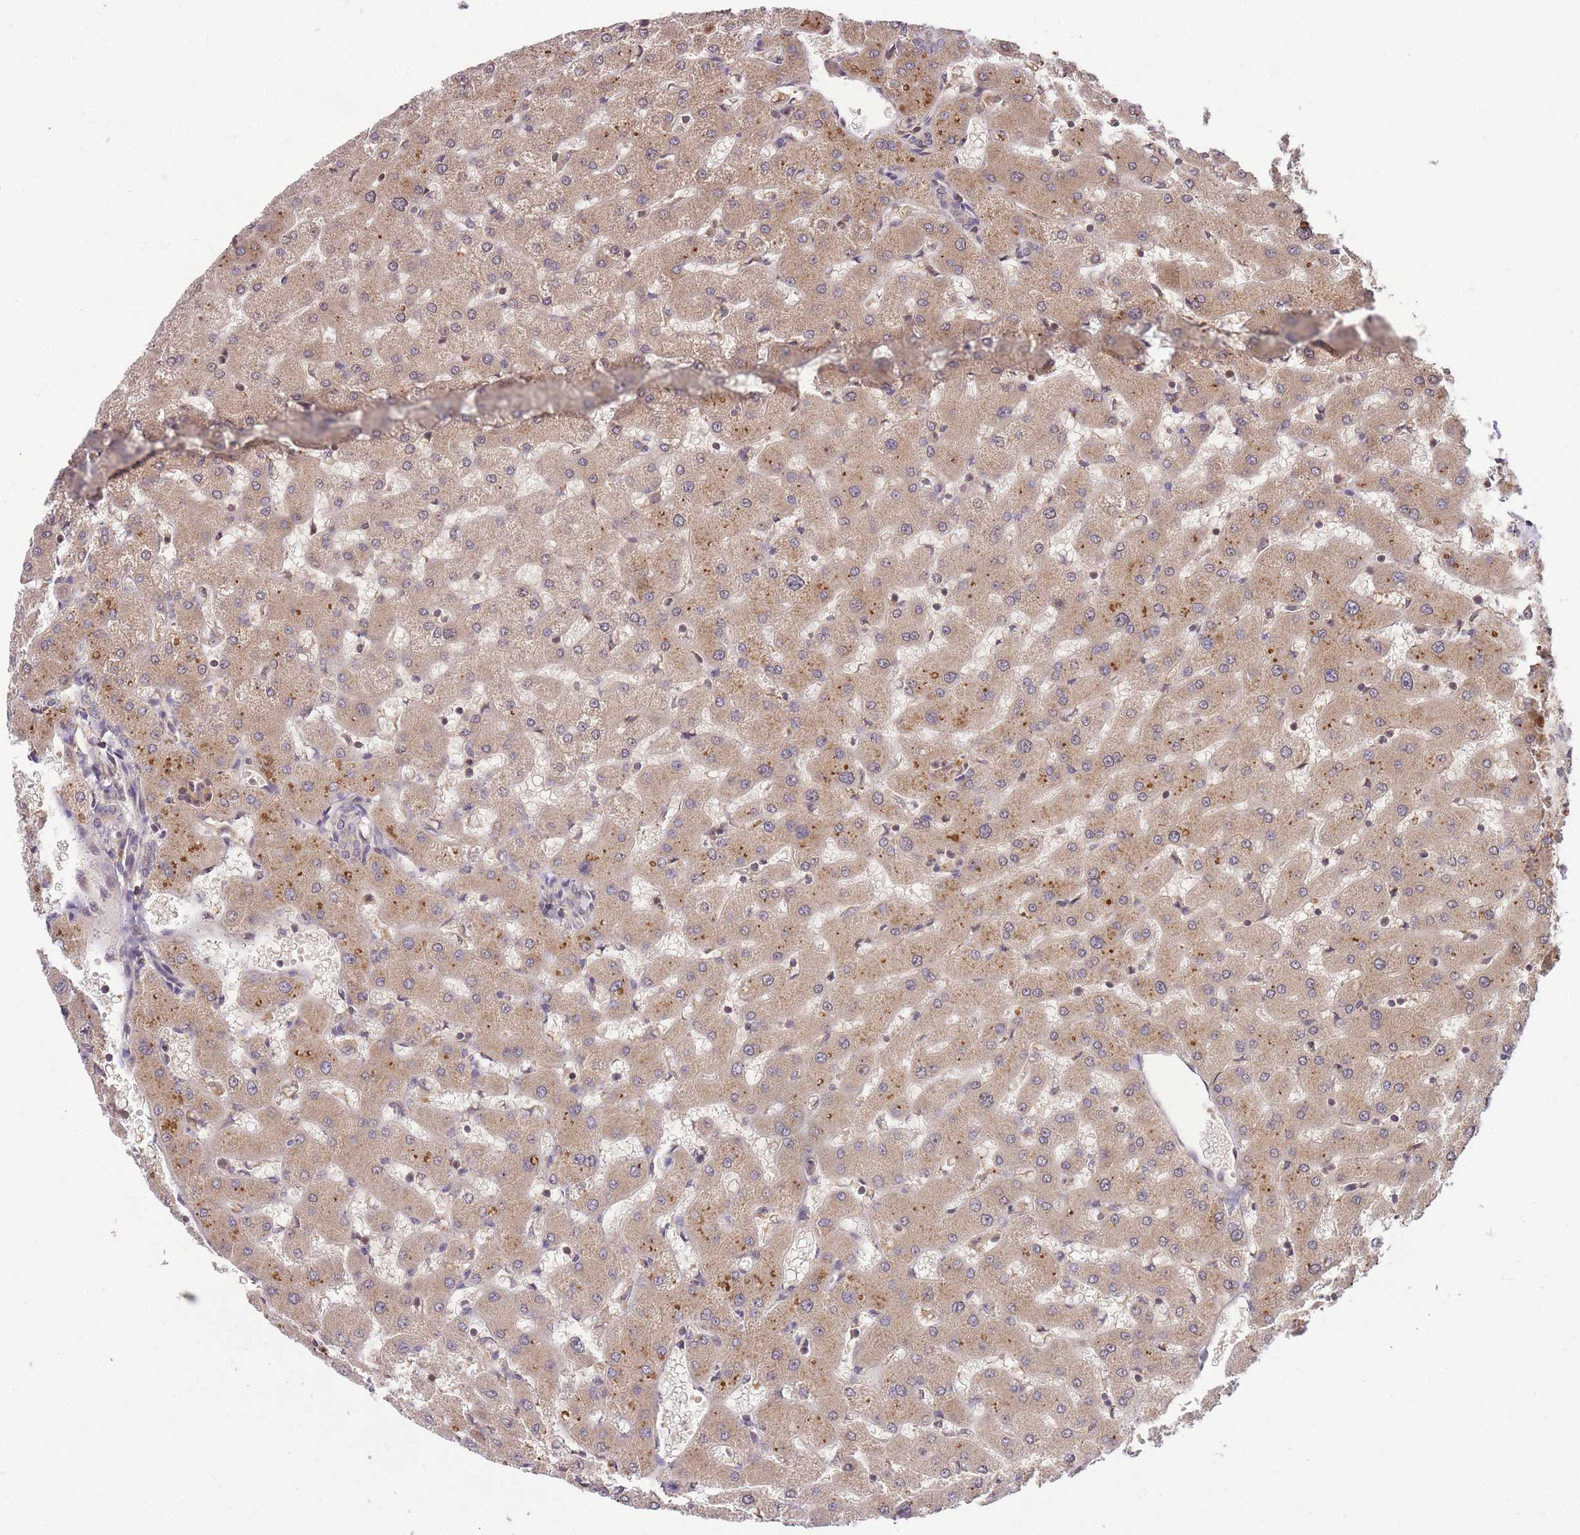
{"staining": {"intensity": "negative", "quantity": "none", "location": "none"}, "tissue": "liver", "cell_type": "Cholangiocytes", "image_type": "normal", "snomed": [{"axis": "morphology", "description": "Normal tissue, NOS"}, {"axis": "topography", "description": "Liver"}], "caption": "This is an IHC histopathology image of benign liver. There is no expression in cholangiocytes.", "gene": "RALGDS", "patient": {"sex": "female", "age": 63}}